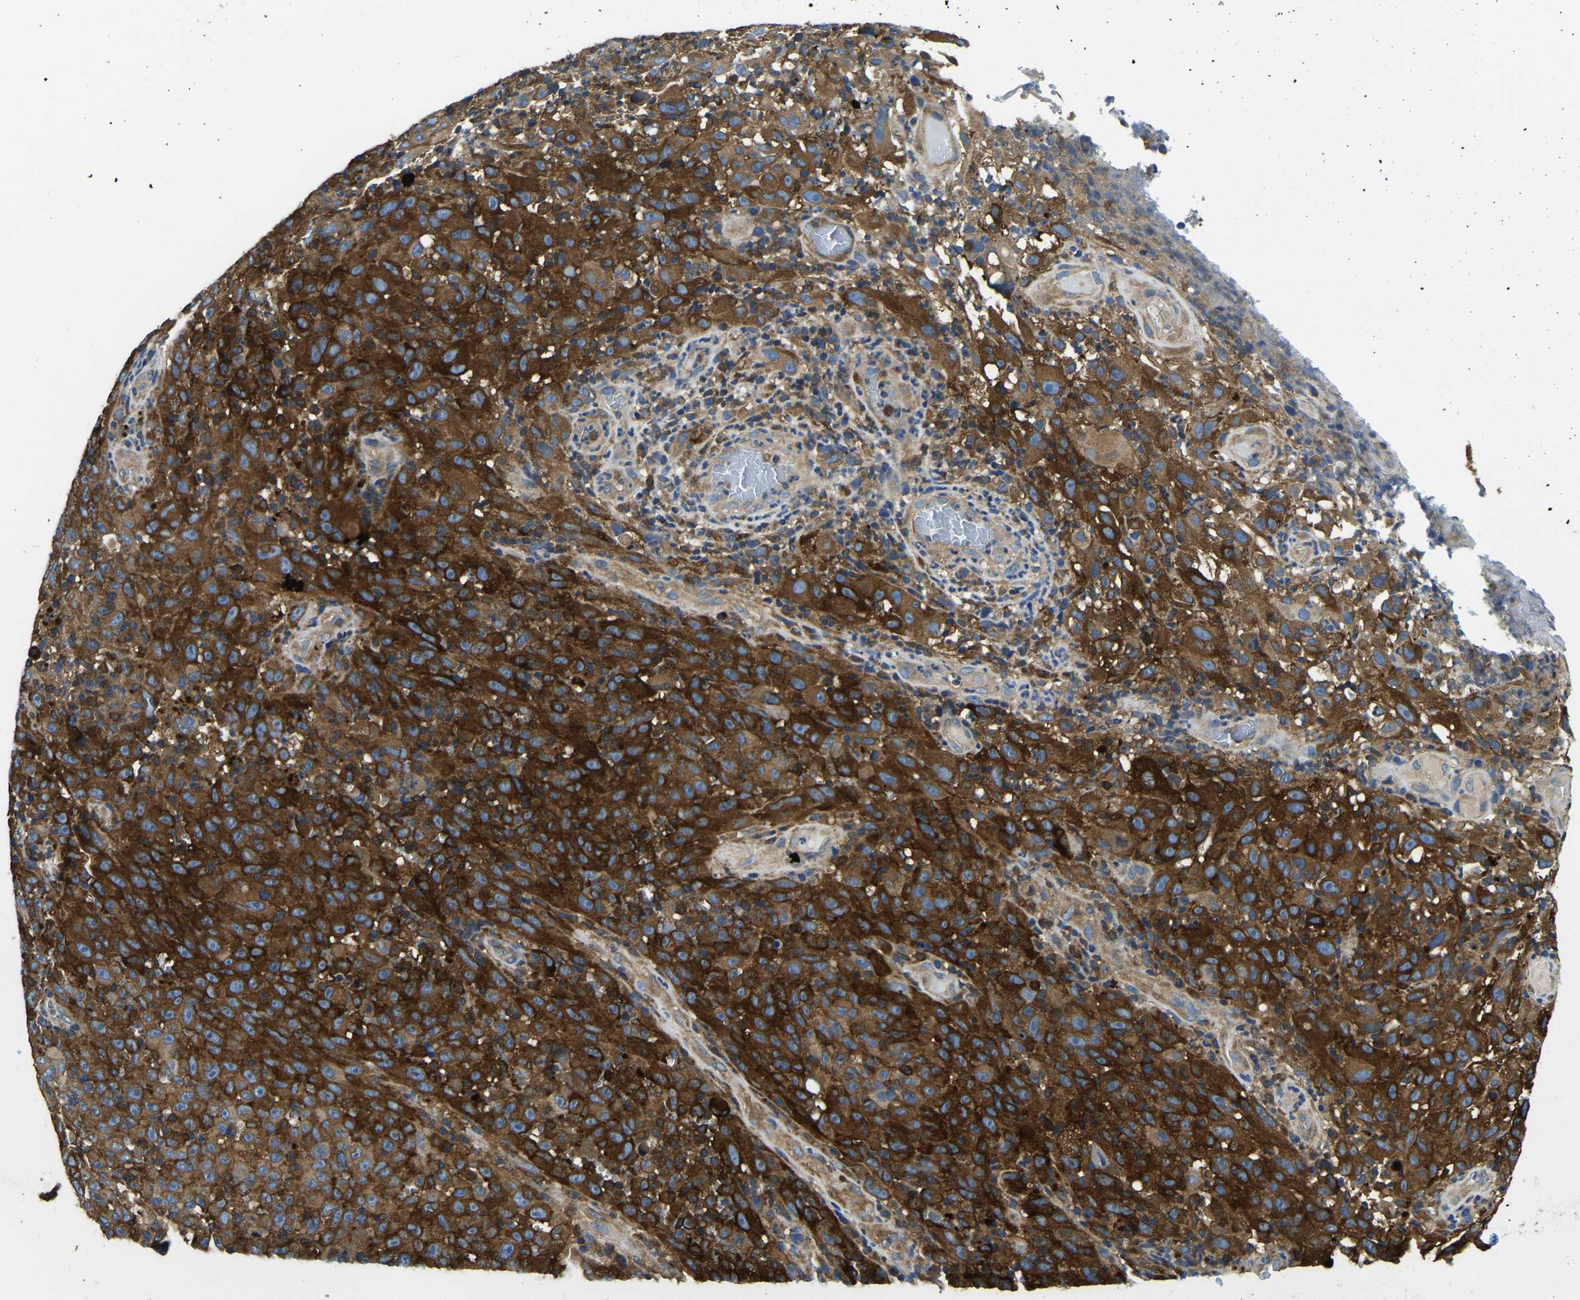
{"staining": {"intensity": "strong", "quantity": ">75%", "location": "cytoplasmic/membranous"}, "tissue": "melanoma", "cell_type": "Tumor cells", "image_type": "cancer", "snomed": [{"axis": "morphology", "description": "Malignant melanoma, NOS"}, {"axis": "topography", "description": "Skin"}], "caption": "Melanoma stained with a brown dye reveals strong cytoplasmic/membranous positive positivity in about >75% of tumor cells.", "gene": "STAT2", "patient": {"sex": "female", "age": 82}}